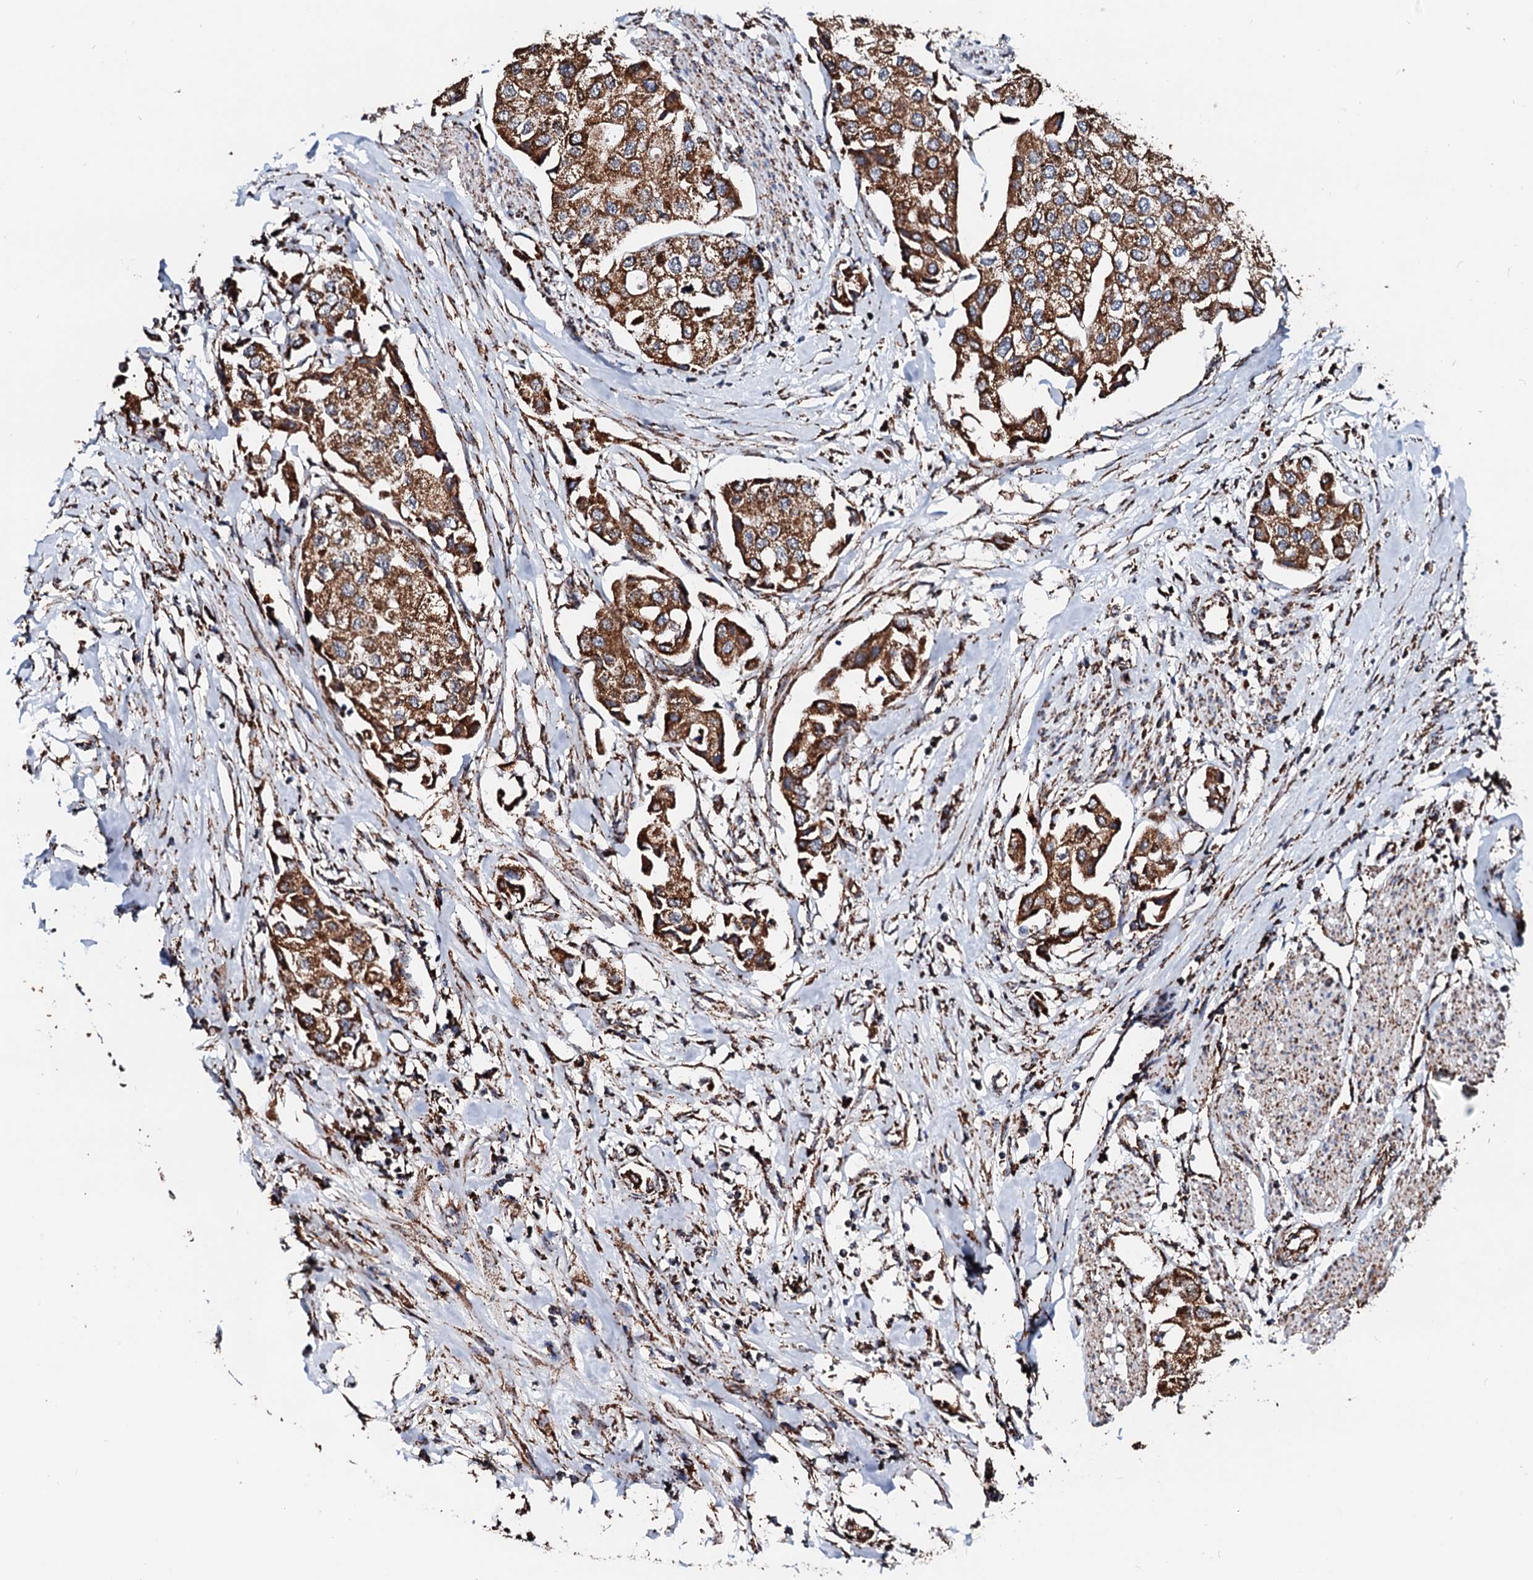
{"staining": {"intensity": "strong", "quantity": ">75%", "location": "cytoplasmic/membranous"}, "tissue": "urothelial cancer", "cell_type": "Tumor cells", "image_type": "cancer", "snomed": [{"axis": "morphology", "description": "Urothelial carcinoma, High grade"}, {"axis": "topography", "description": "Urinary bladder"}], "caption": "DAB immunohistochemical staining of high-grade urothelial carcinoma demonstrates strong cytoplasmic/membranous protein staining in about >75% of tumor cells.", "gene": "SECISBP2L", "patient": {"sex": "male", "age": 64}}